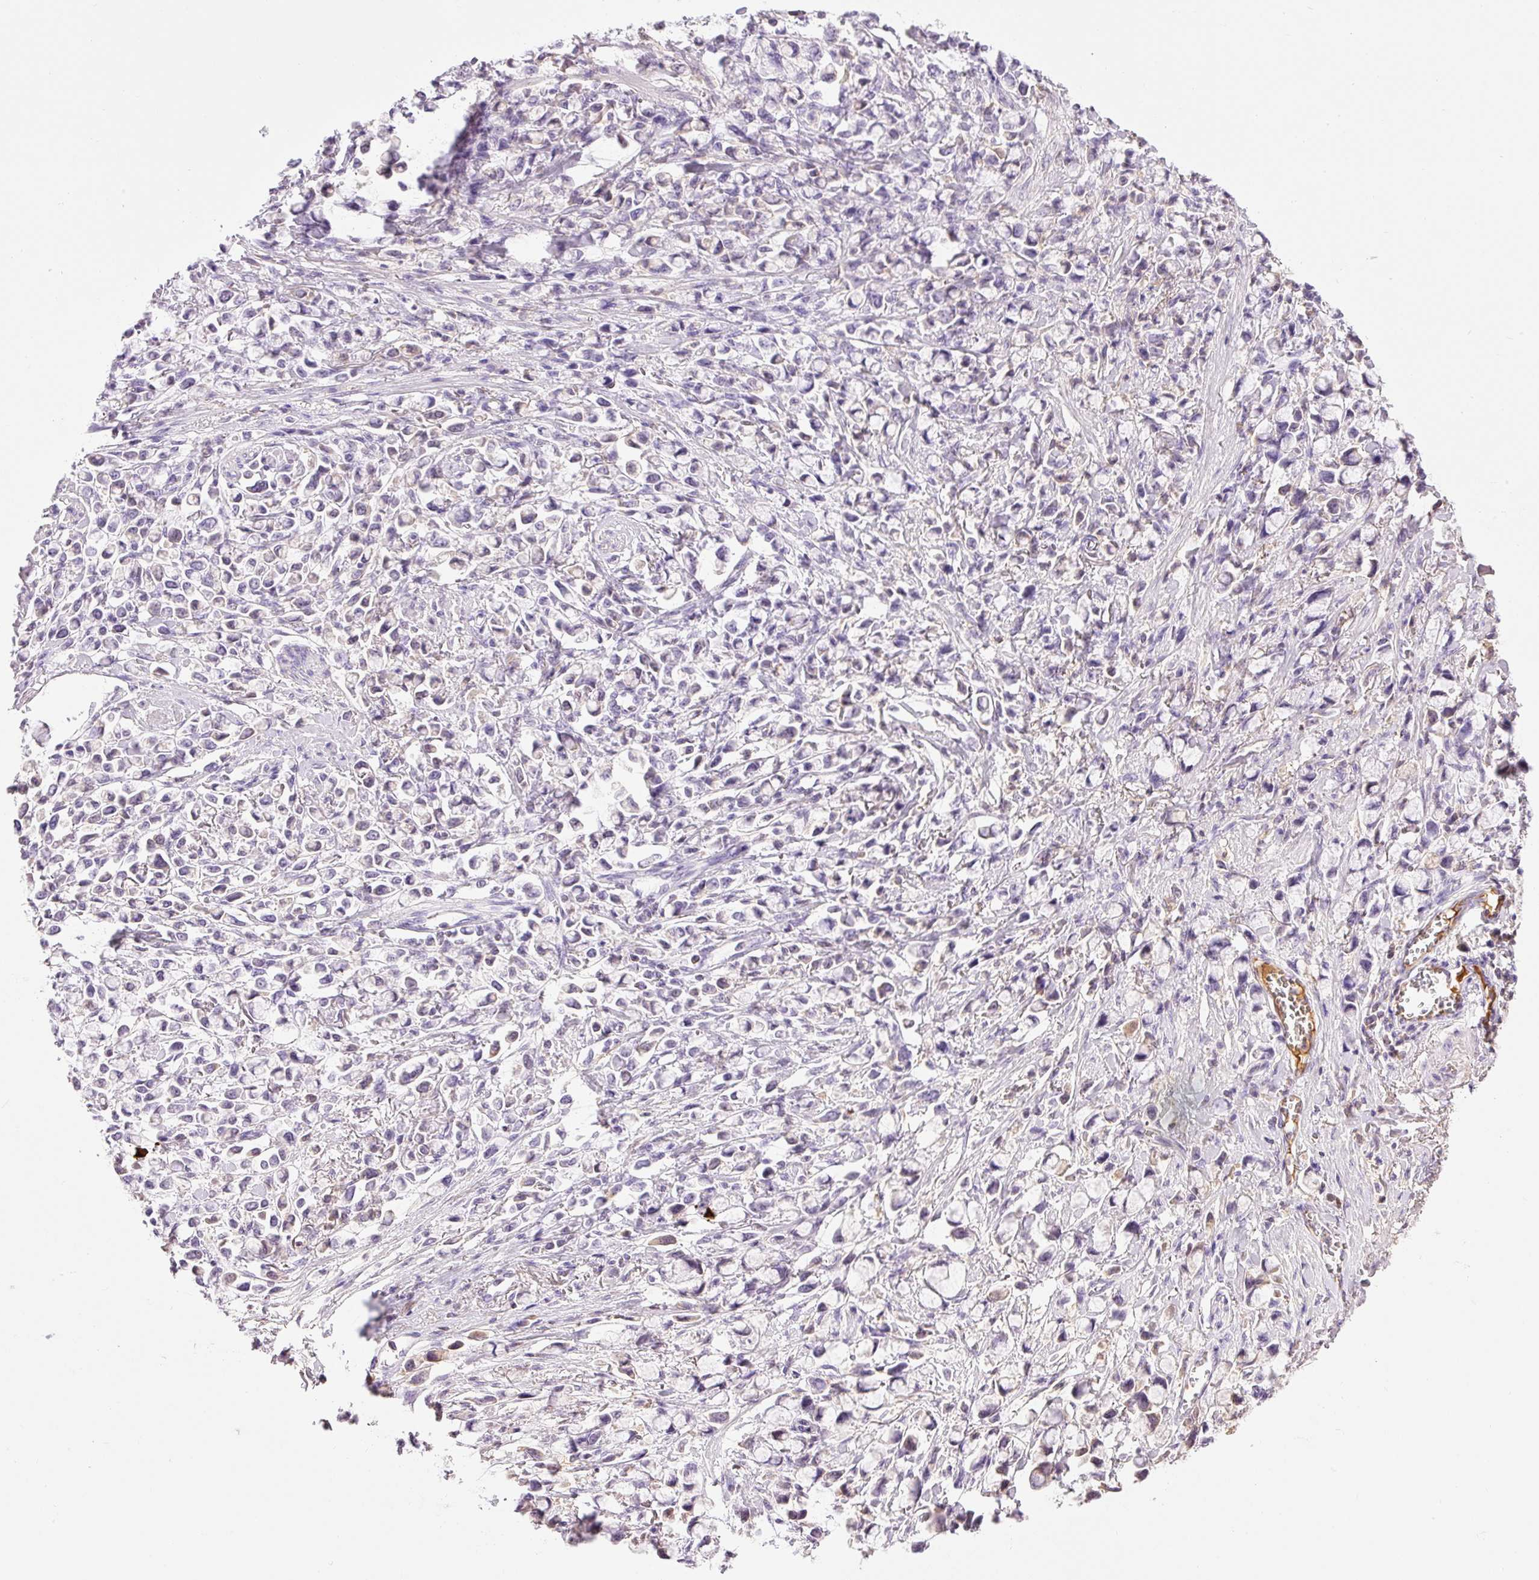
{"staining": {"intensity": "negative", "quantity": "none", "location": "none"}, "tissue": "stomach cancer", "cell_type": "Tumor cells", "image_type": "cancer", "snomed": [{"axis": "morphology", "description": "Adenocarcinoma, NOS"}, {"axis": "topography", "description": "Stomach"}], "caption": "Histopathology image shows no significant protein expression in tumor cells of stomach adenocarcinoma. Brightfield microscopy of immunohistochemistry stained with DAB (brown) and hematoxylin (blue), captured at high magnification.", "gene": "PRPF38B", "patient": {"sex": "female", "age": 81}}